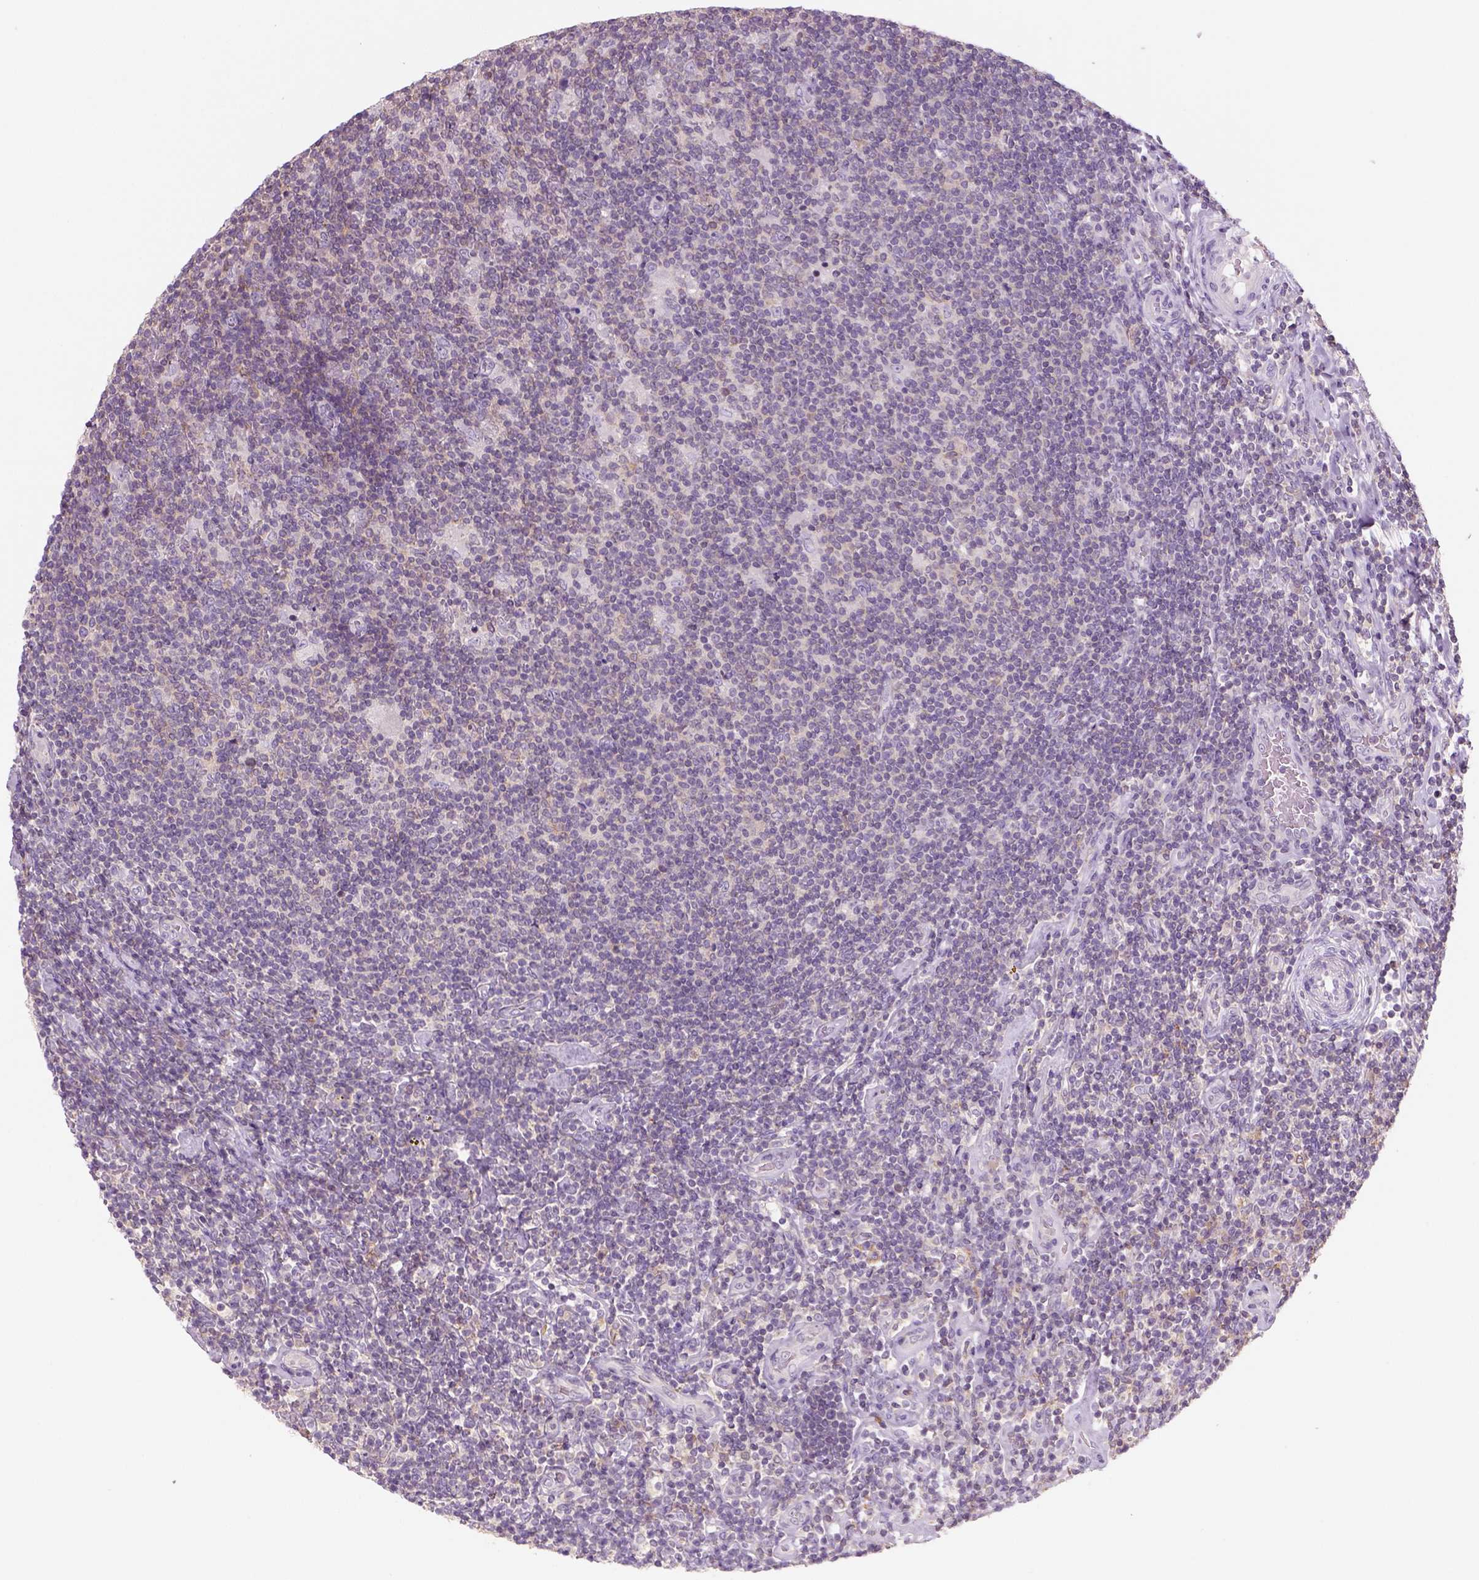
{"staining": {"intensity": "negative", "quantity": "none", "location": "none"}, "tissue": "lymphoma", "cell_type": "Tumor cells", "image_type": "cancer", "snomed": [{"axis": "morphology", "description": "Hodgkin's disease, NOS"}, {"axis": "topography", "description": "Lymph node"}], "caption": "A micrograph of human lymphoma is negative for staining in tumor cells.", "gene": "GOT1", "patient": {"sex": "male", "age": 40}}